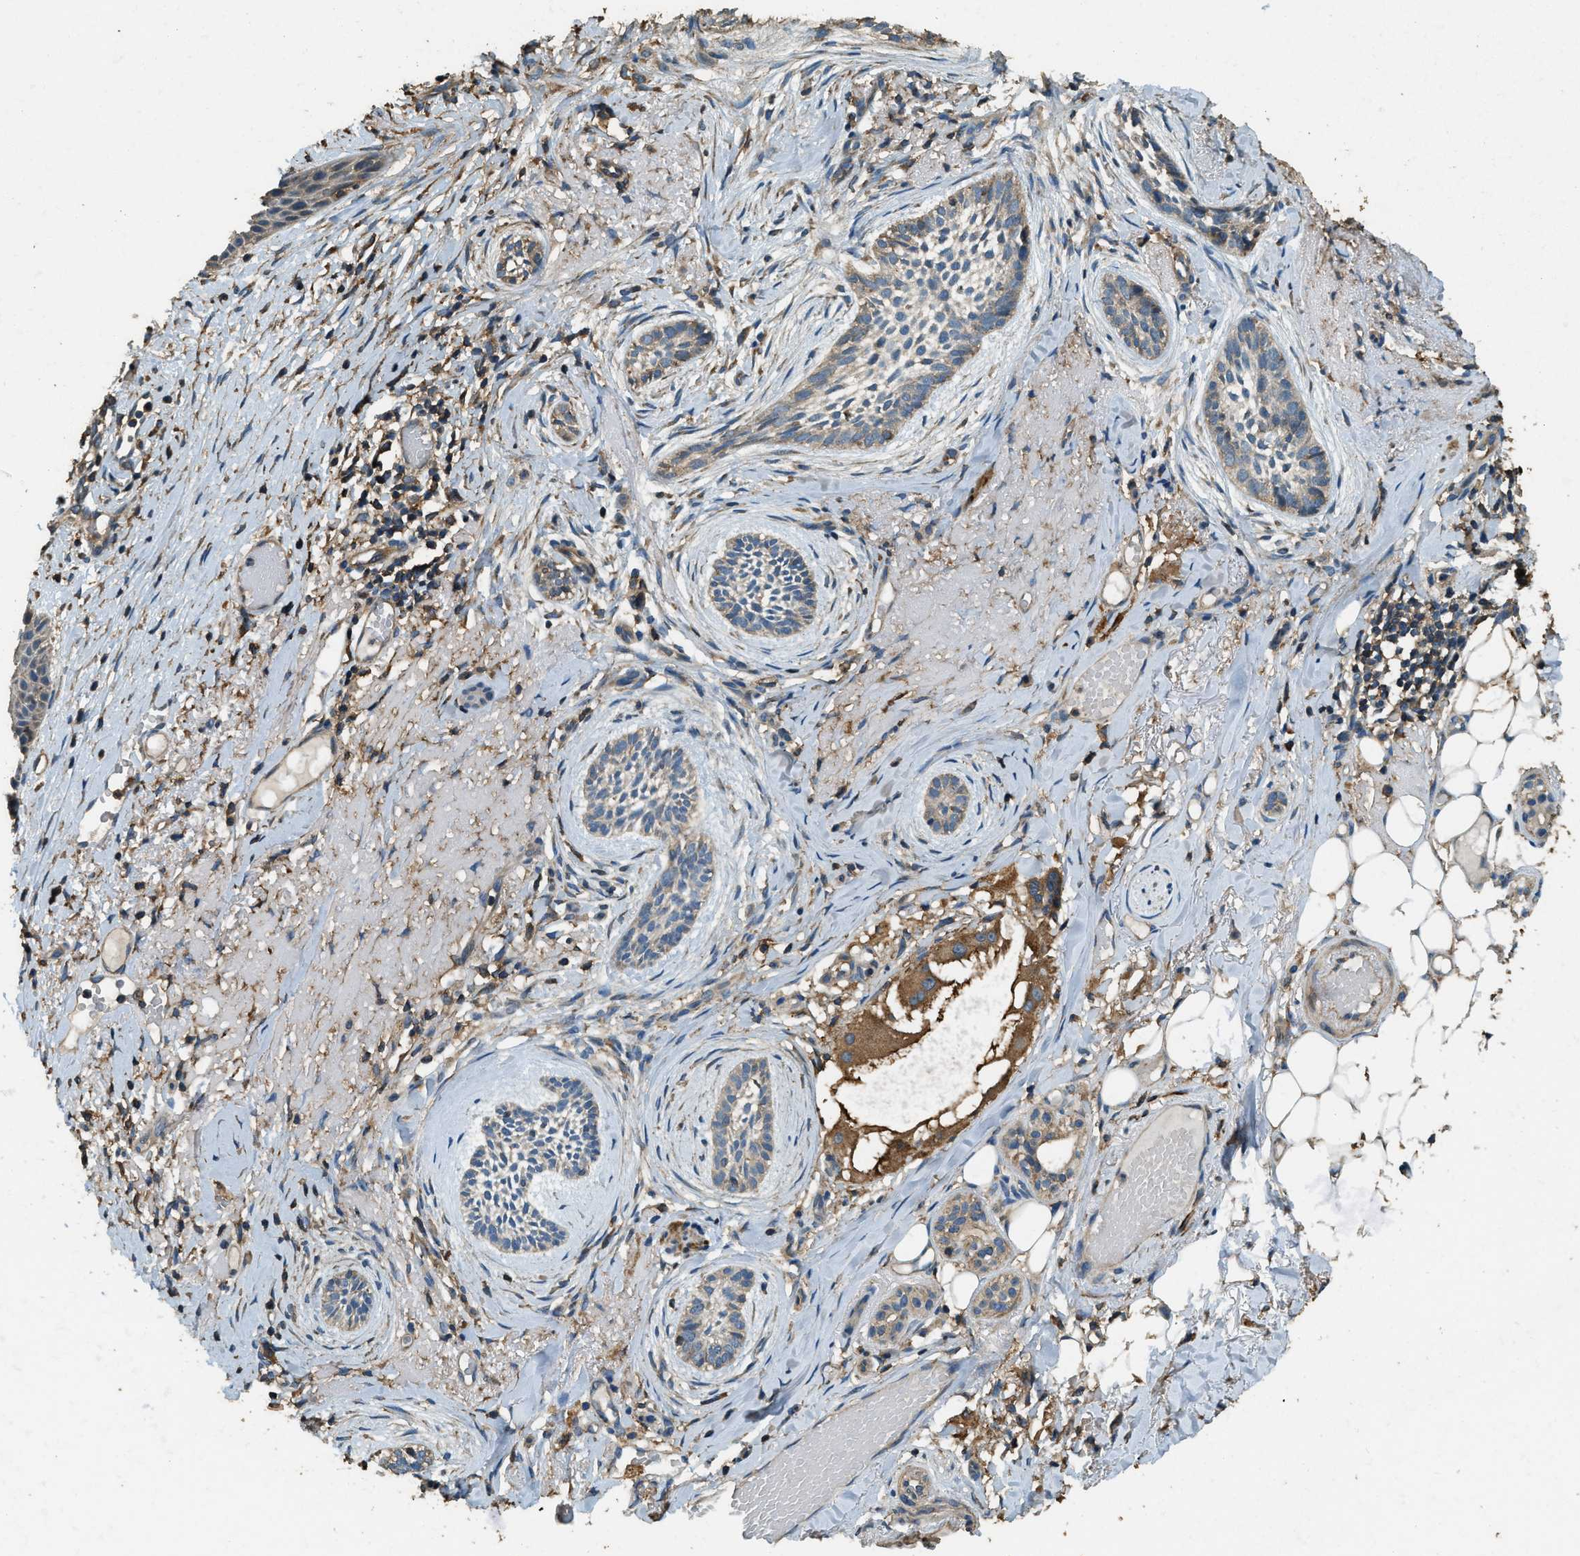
{"staining": {"intensity": "weak", "quantity": ">75%", "location": "cytoplasmic/membranous"}, "tissue": "skin cancer", "cell_type": "Tumor cells", "image_type": "cancer", "snomed": [{"axis": "morphology", "description": "Basal cell carcinoma"}, {"axis": "topography", "description": "Skin"}], "caption": "Immunohistochemistry (IHC) micrograph of skin cancer stained for a protein (brown), which reveals low levels of weak cytoplasmic/membranous positivity in approximately >75% of tumor cells.", "gene": "ERGIC1", "patient": {"sex": "female", "age": 88}}